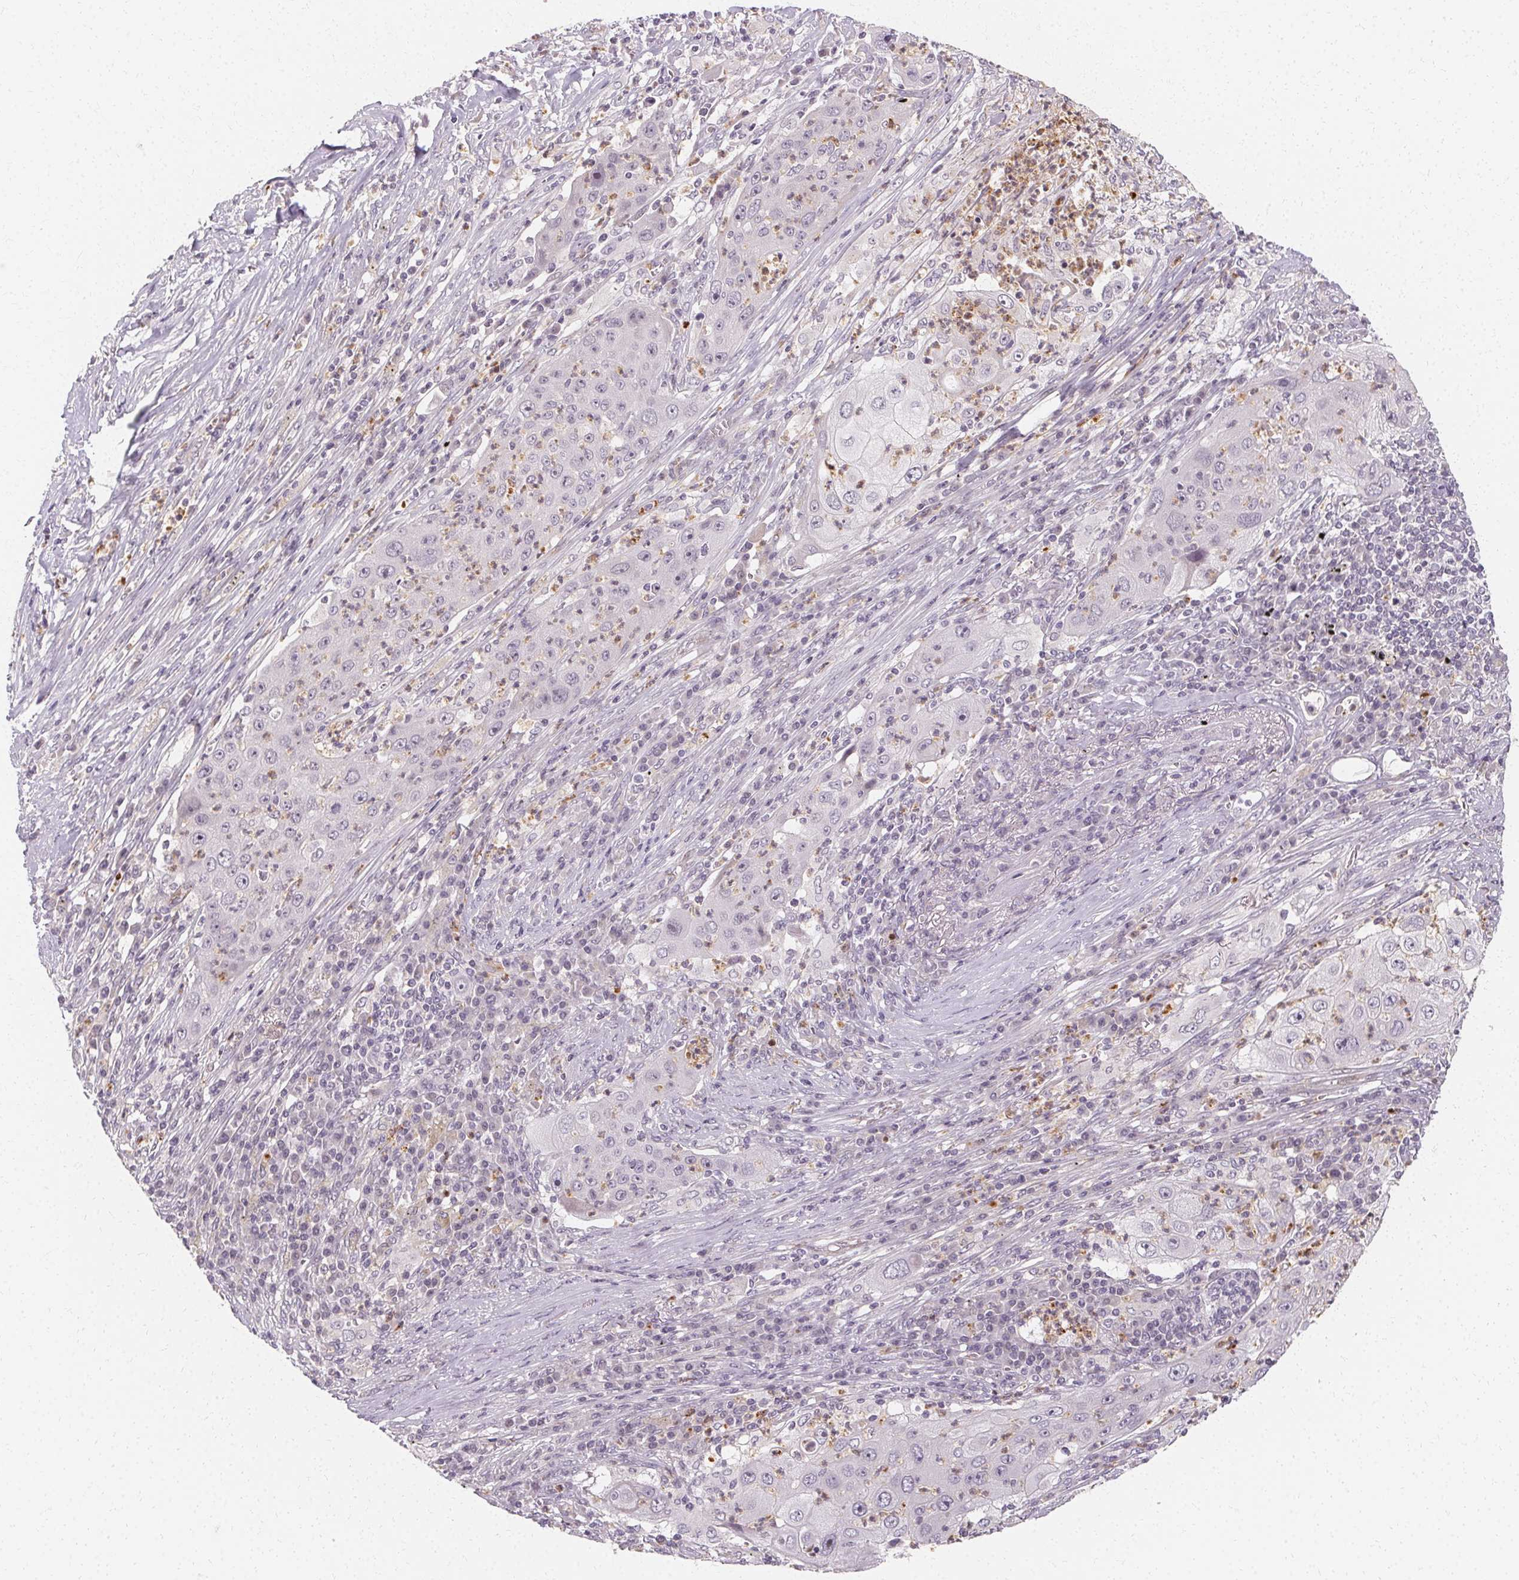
{"staining": {"intensity": "negative", "quantity": "none", "location": "none"}, "tissue": "lung cancer", "cell_type": "Tumor cells", "image_type": "cancer", "snomed": [{"axis": "morphology", "description": "Squamous cell carcinoma, NOS"}, {"axis": "topography", "description": "Lung"}], "caption": "Tumor cells show no significant protein positivity in squamous cell carcinoma (lung).", "gene": "CLCNKB", "patient": {"sex": "female", "age": 59}}